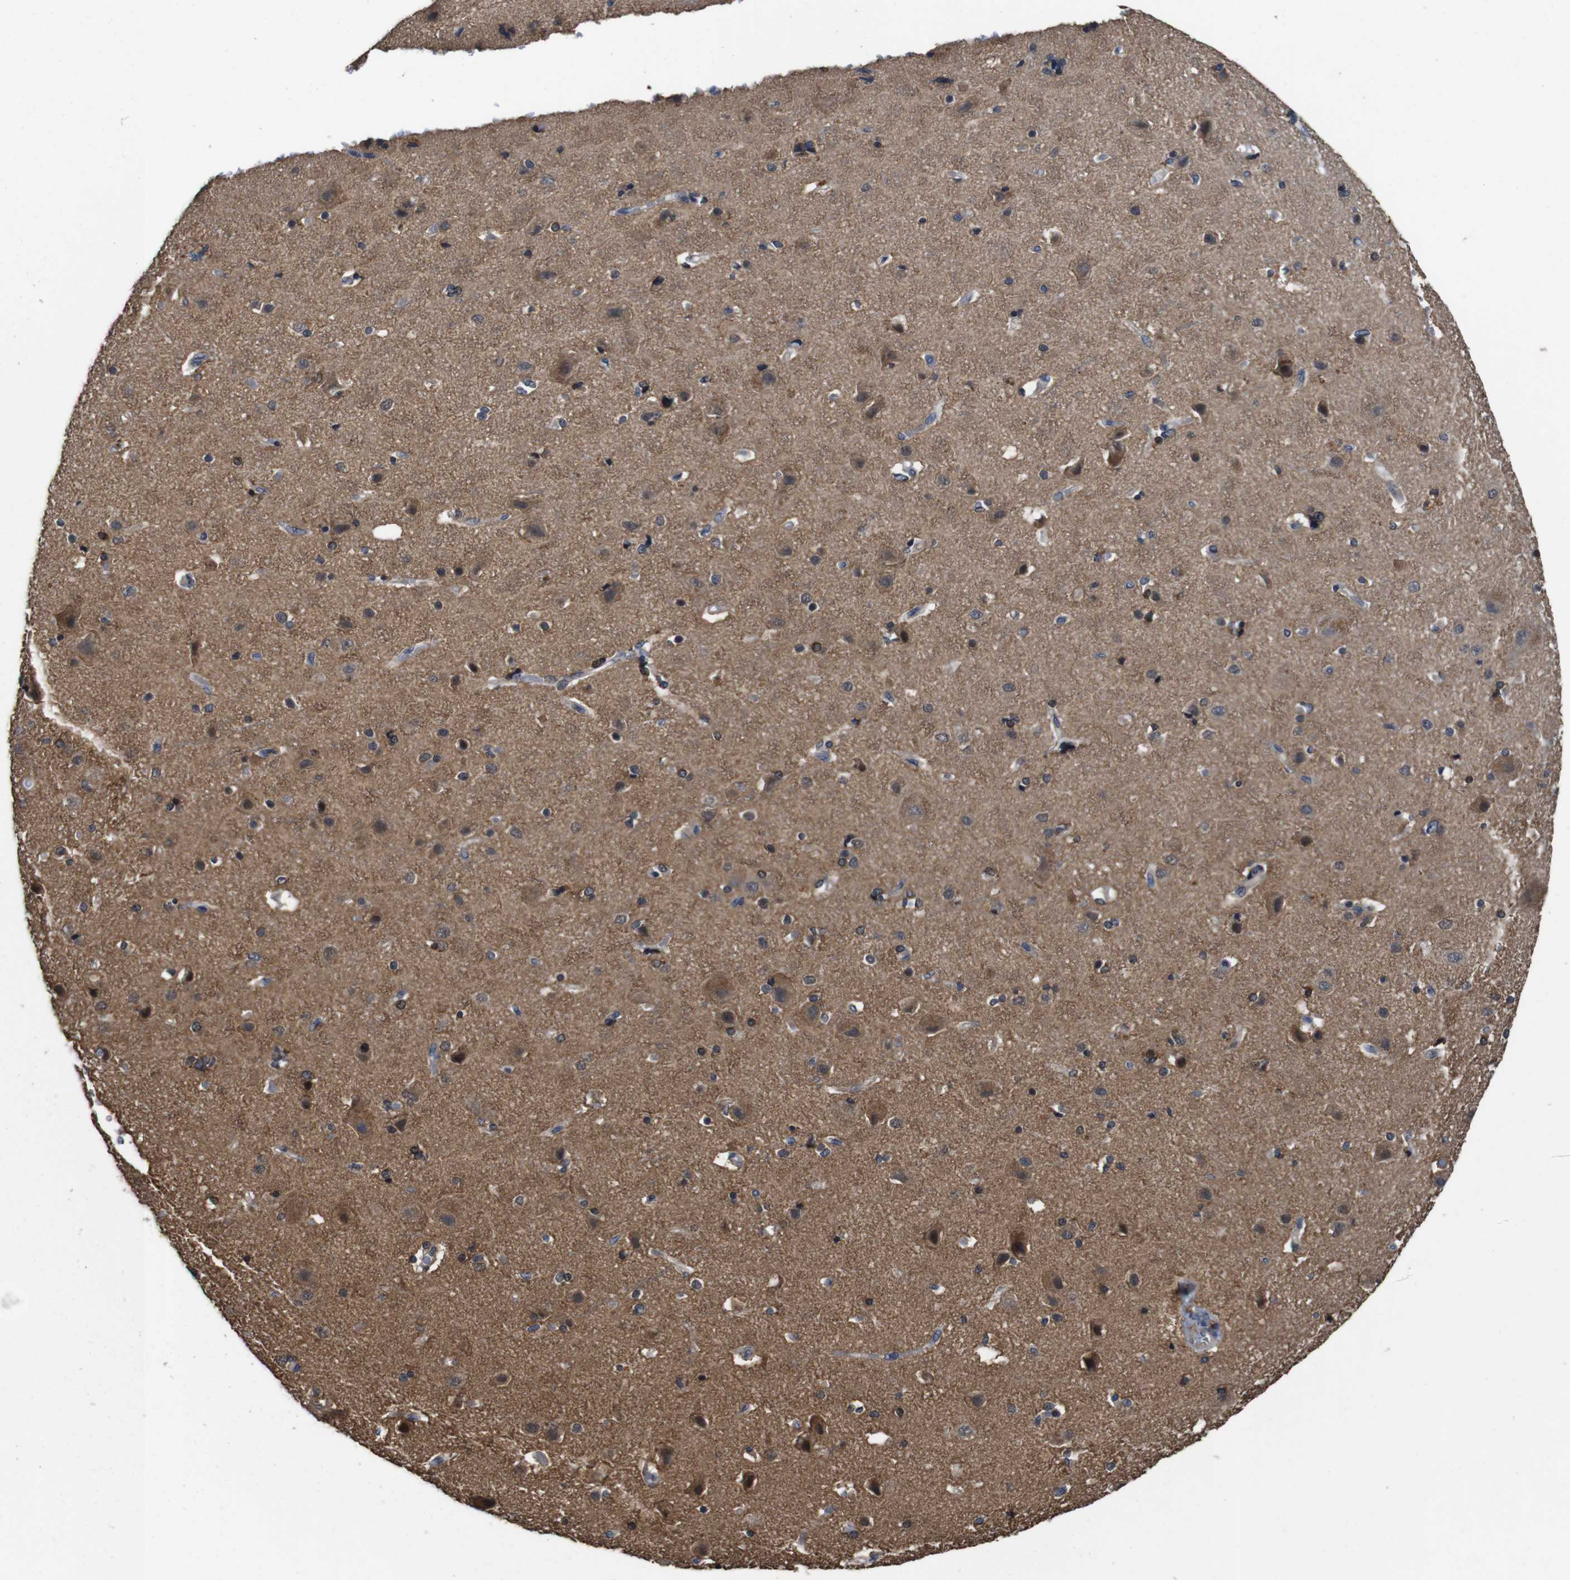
{"staining": {"intensity": "weak", "quantity": "25%-75%", "location": "cytoplasmic/membranous"}, "tissue": "cerebral cortex", "cell_type": "Endothelial cells", "image_type": "normal", "snomed": [{"axis": "morphology", "description": "Normal tissue, NOS"}, {"axis": "topography", "description": "Cerebral cortex"}], "caption": "Immunohistochemistry staining of normal cerebral cortex, which shows low levels of weak cytoplasmic/membranous staining in approximately 25%-75% of endothelial cells indicating weak cytoplasmic/membranous protein positivity. The staining was performed using DAB (brown) for protein detection and nuclei were counterstained in hematoxylin (blue).", "gene": "GLIPR1", "patient": {"sex": "female", "age": 54}}